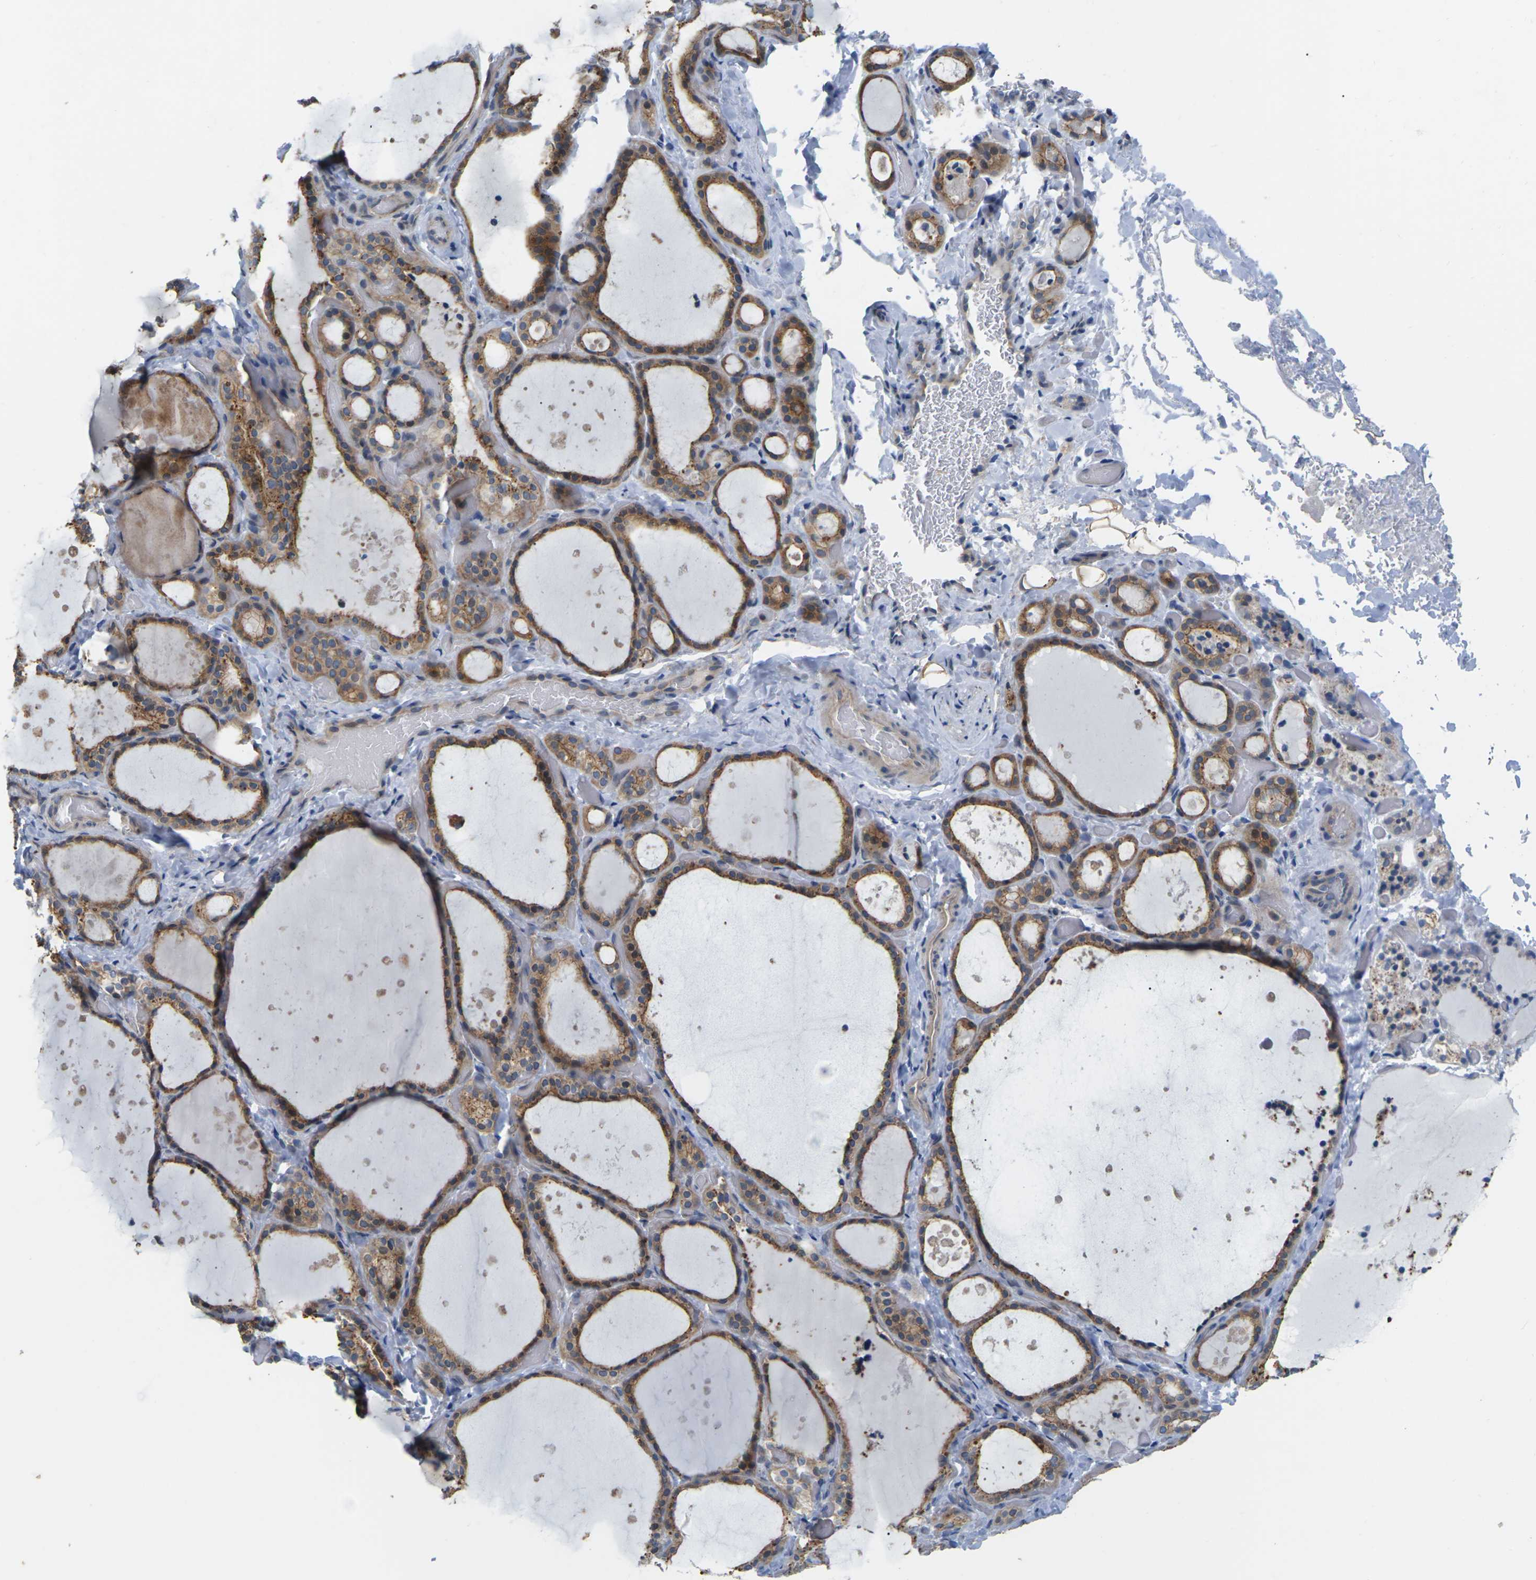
{"staining": {"intensity": "moderate", "quantity": ">75%", "location": "cytoplasmic/membranous"}, "tissue": "thyroid gland", "cell_type": "Glandular cells", "image_type": "normal", "snomed": [{"axis": "morphology", "description": "Normal tissue, NOS"}, {"axis": "topography", "description": "Thyroid gland"}], "caption": "Immunohistochemical staining of benign human thyroid gland shows moderate cytoplasmic/membranous protein staining in approximately >75% of glandular cells.", "gene": "SCNN1A", "patient": {"sex": "female", "age": 44}}